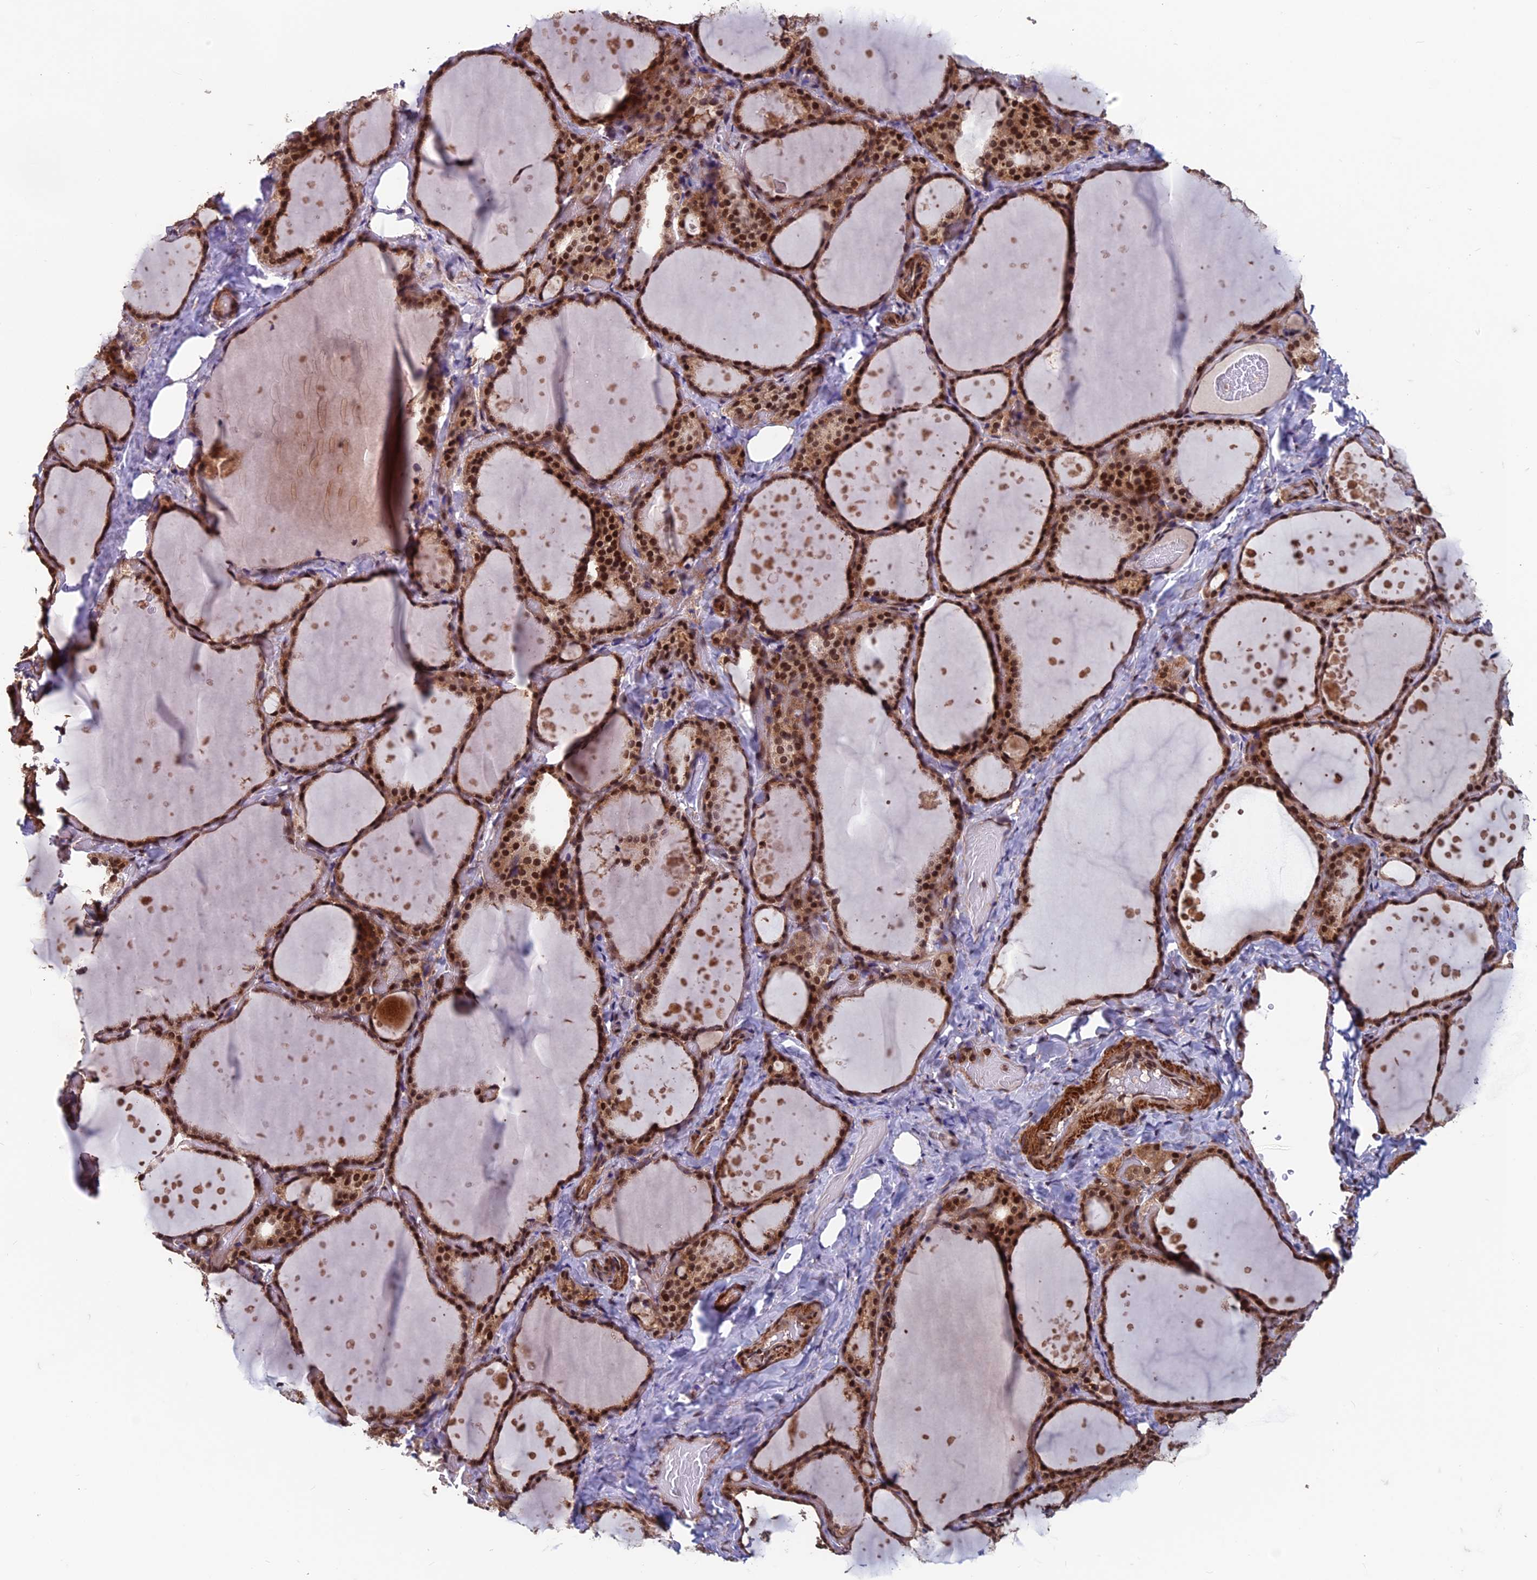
{"staining": {"intensity": "strong", "quantity": ">75%", "location": "cytoplasmic/membranous,nuclear"}, "tissue": "thyroid gland", "cell_type": "Glandular cells", "image_type": "normal", "snomed": [{"axis": "morphology", "description": "Normal tissue, NOS"}, {"axis": "topography", "description": "Thyroid gland"}], "caption": "Unremarkable thyroid gland exhibits strong cytoplasmic/membranous,nuclear positivity in approximately >75% of glandular cells, visualized by immunohistochemistry. The staining was performed using DAB to visualize the protein expression in brown, while the nuclei were stained in blue with hematoxylin (Magnification: 20x).", "gene": "FAM53C", "patient": {"sex": "female", "age": 44}}